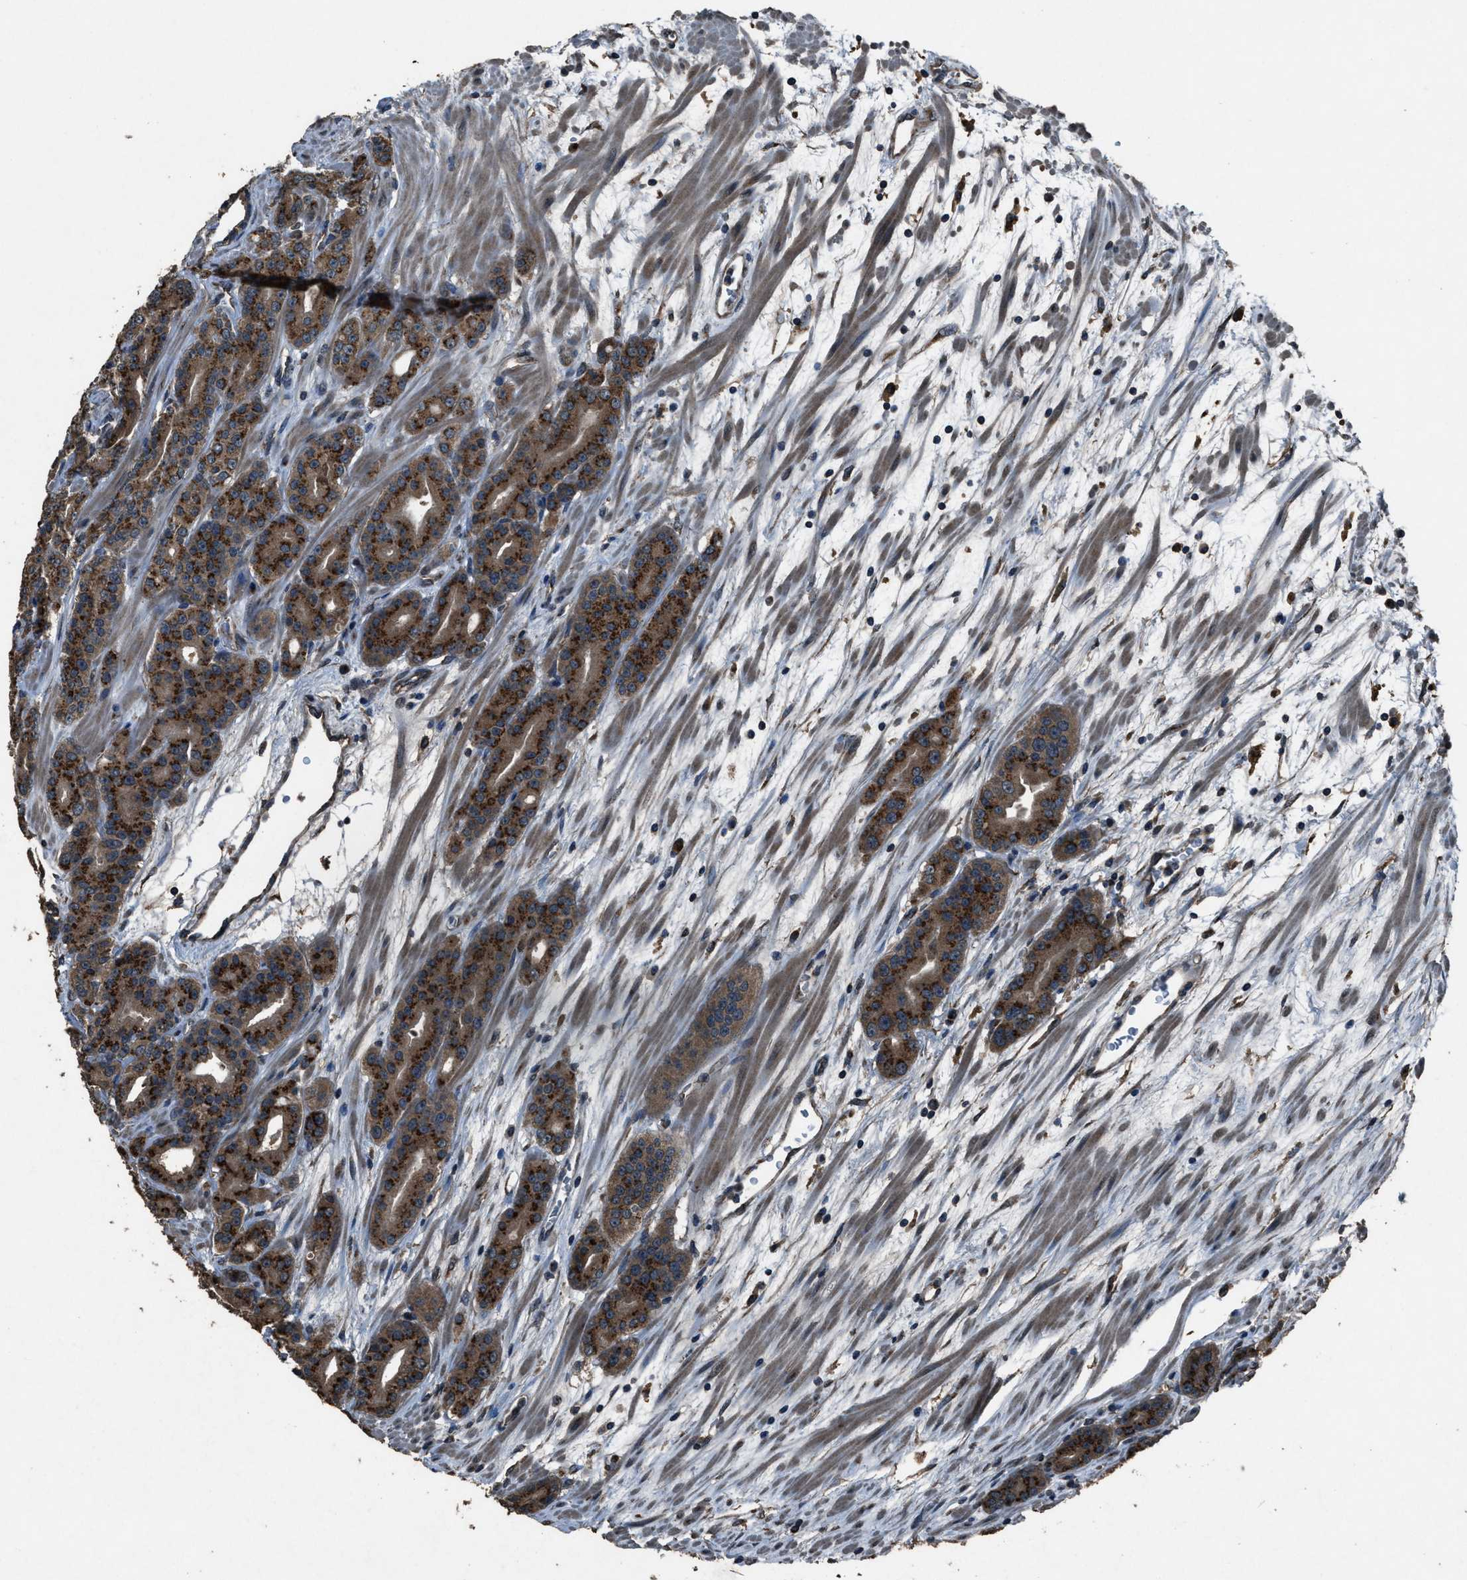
{"staining": {"intensity": "strong", "quantity": ">75%", "location": "cytoplasmic/membranous"}, "tissue": "prostate cancer", "cell_type": "Tumor cells", "image_type": "cancer", "snomed": [{"axis": "morphology", "description": "Adenocarcinoma, High grade"}, {"axis": "topography", "description": "Prostate"}], "caption": "A high-resolution micrograph shows immunohistochemistry (IHC) staining of prostate cancer, which reveals strong cytoplasmic/membranous positivity in about >75% of tumor cells. (DAB (3,3'-diaminobenzidine) = brown stain, brightfield microscopy at high magnification).", "gene": "SLC38A10", "patient": {"sex": "male", "age": 71}}